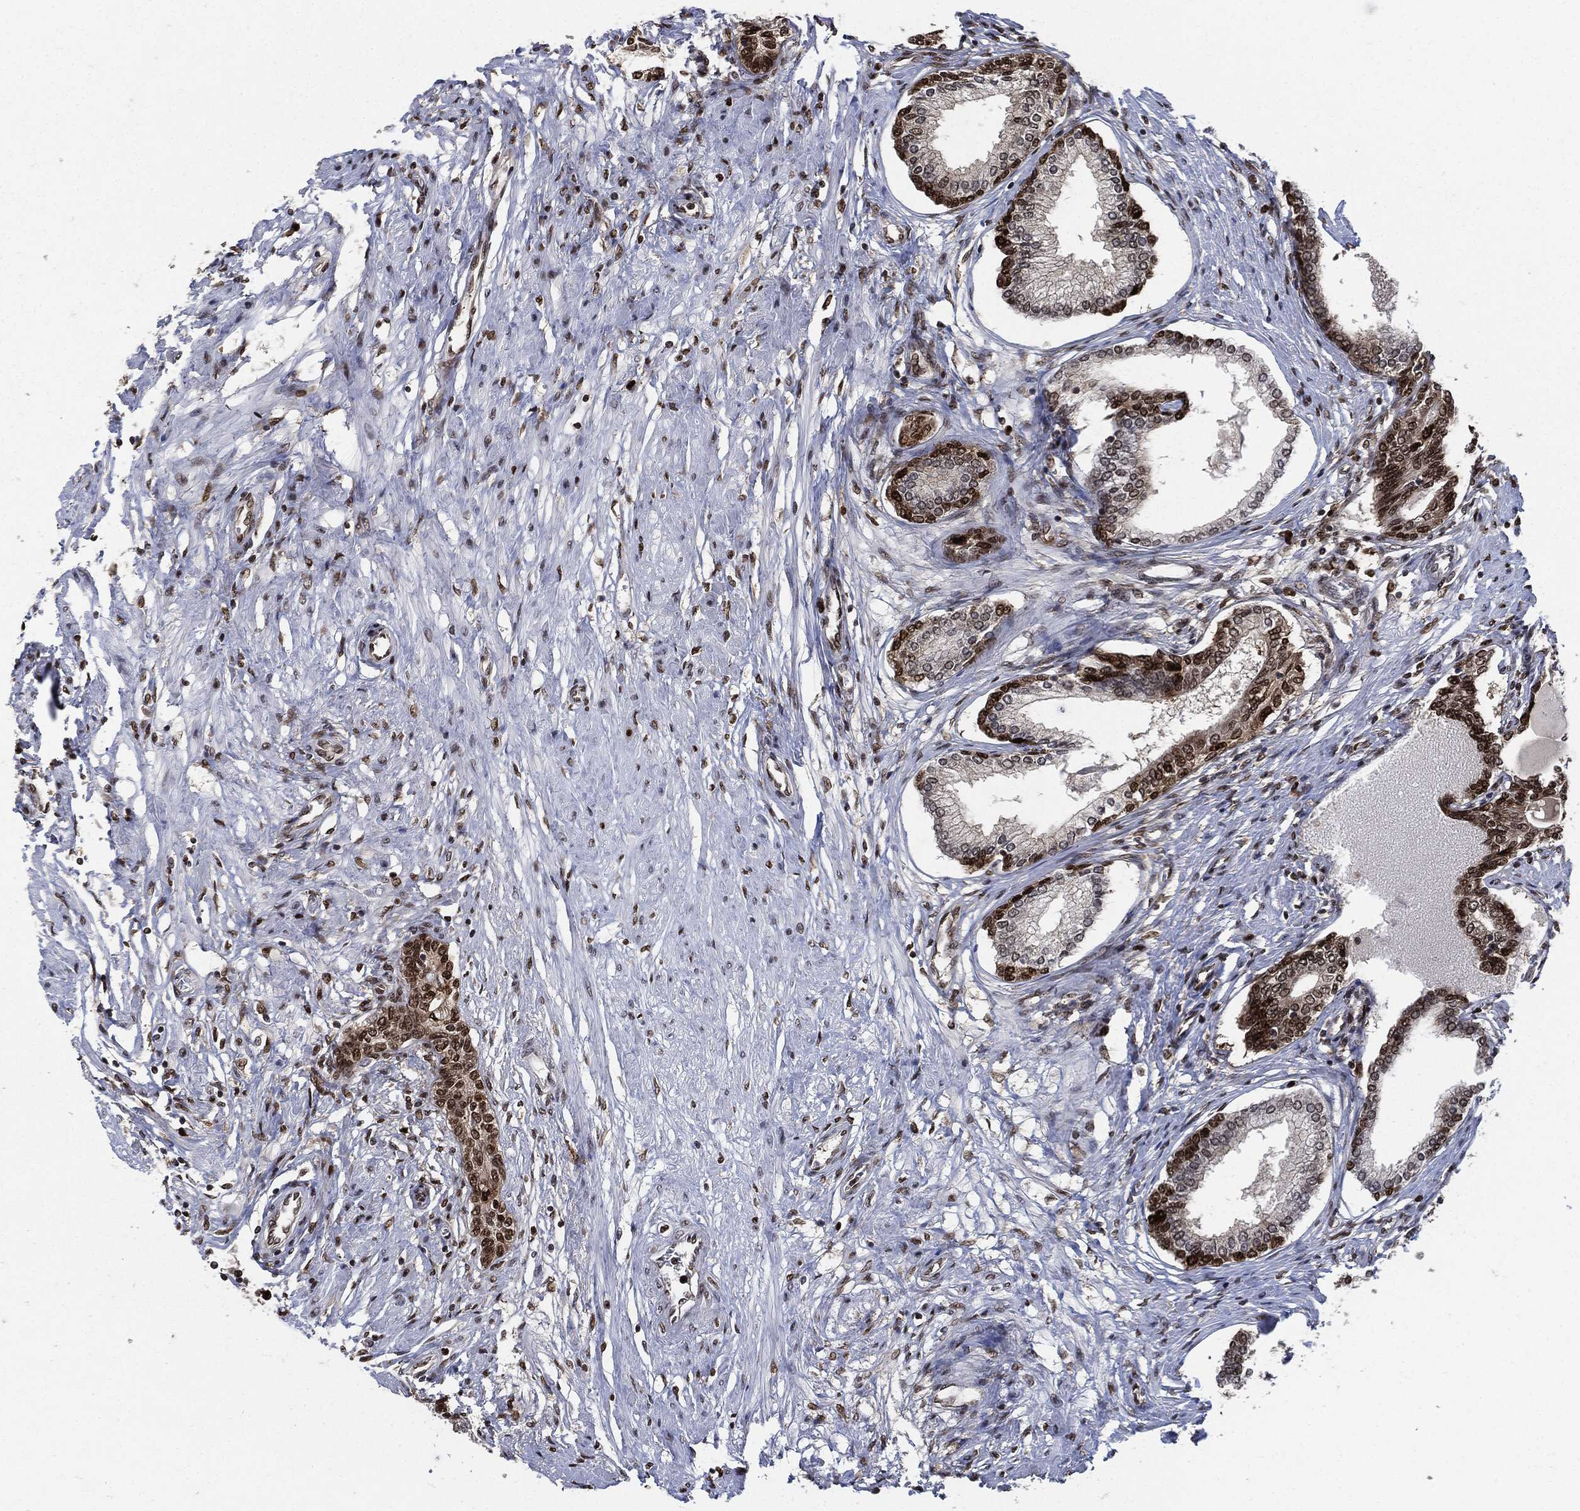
{"staining": {"intensity": "strong", "quantity": "25%-75%", "location": "nuclear"}, "tissue": "prostate cancer", "cell_type": "Tumor cells", "image_type": "cancer", "snomed": [{"axis": "morphology", "description": "Adenocarcinoma, Low grade"}, {"axis": "topography", "description": "Prostate and seminal vesicle, NOS"}], "caption": "Immunohistochemistry (IHC) staining of prostate cancer, which reveals high levels of strong nuclear staining in approximately 25%-75% of tumor cells indicating strong nuclear protein expression. The staining was performed using DAB (brown) for protein detection and nuclei were counterstained in hematoxylin (blue).", "gene": "PCNA", "patient": {"sex": "male", "age": 61}}